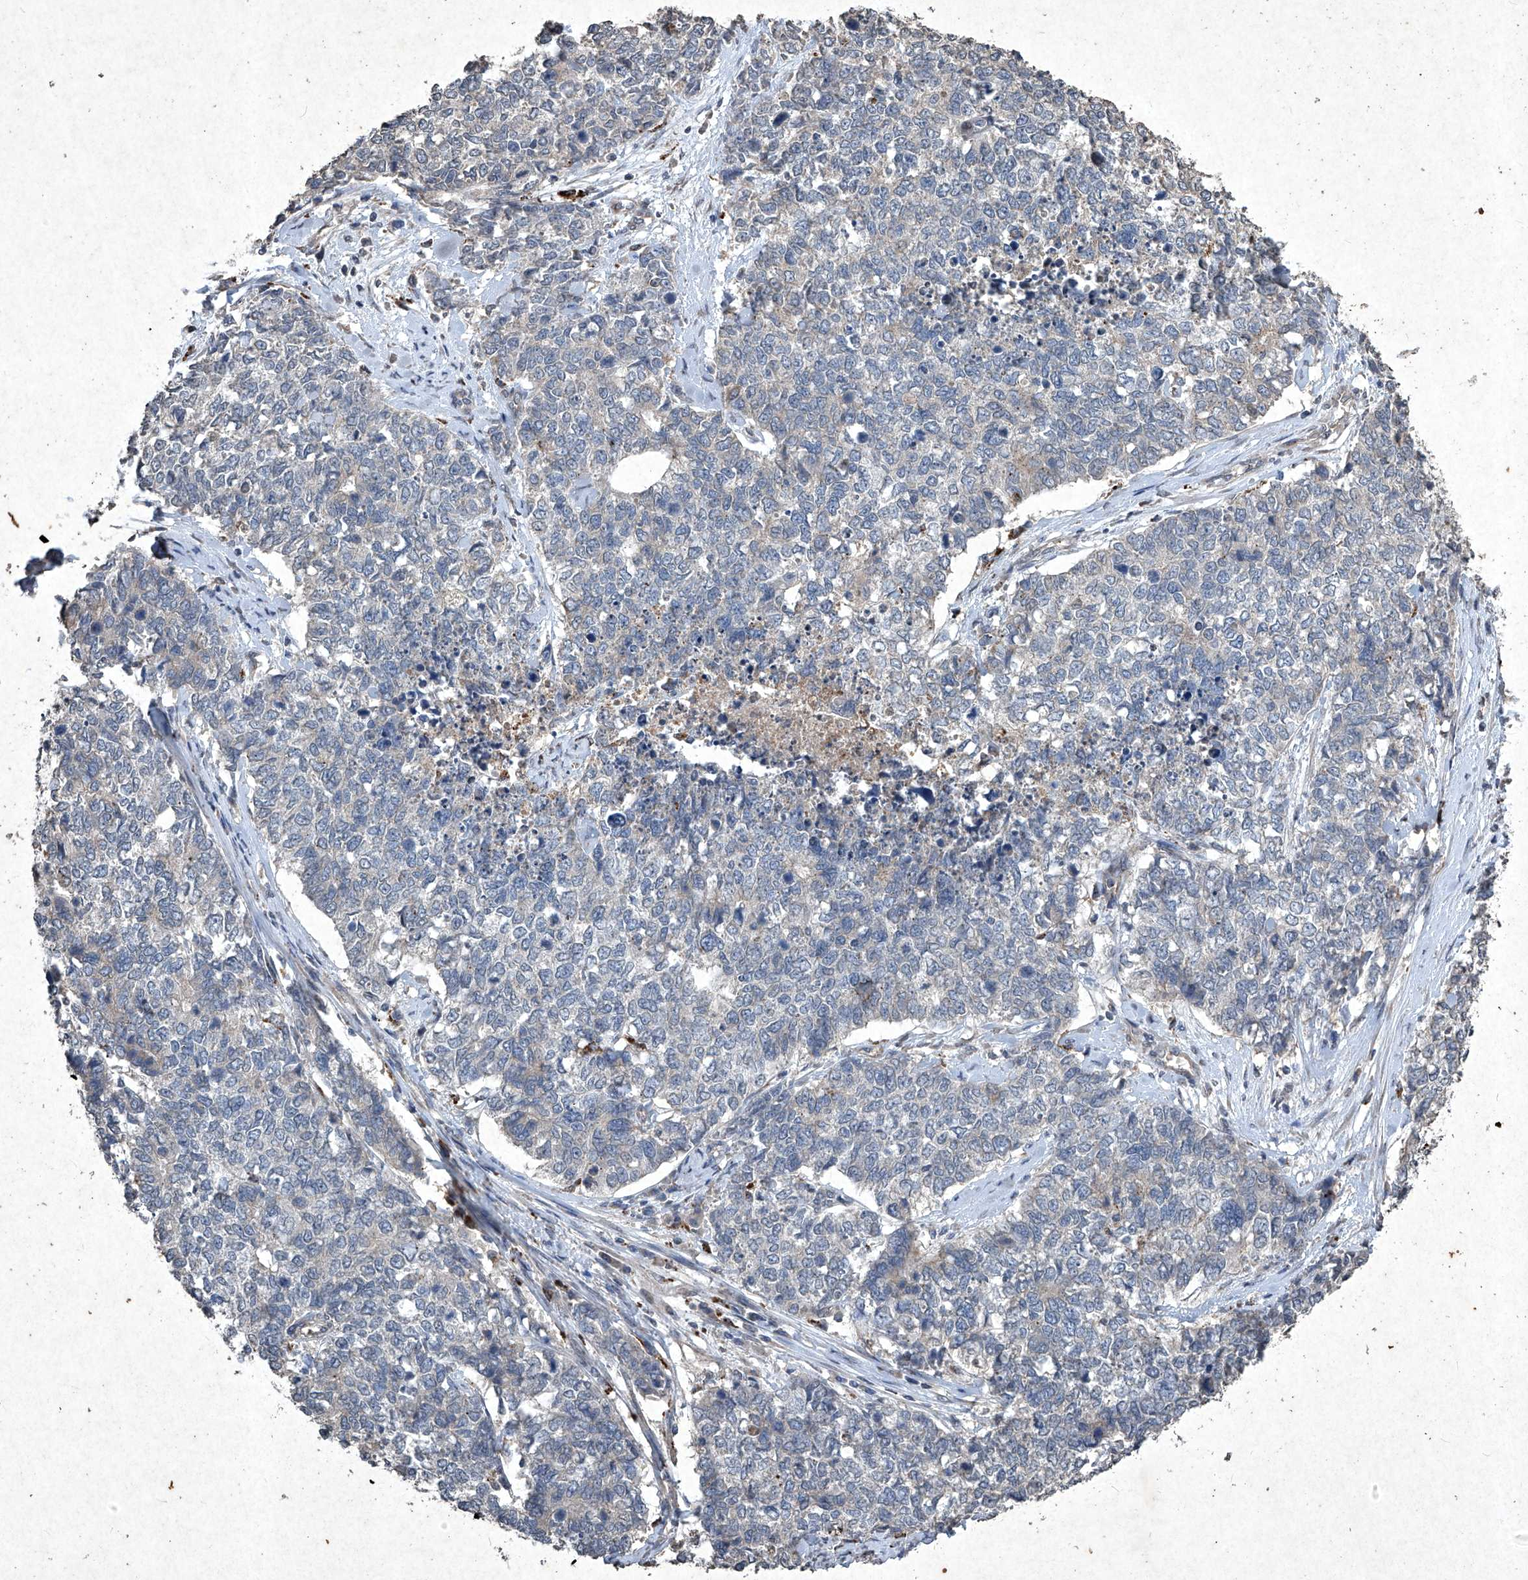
{"staining": {"intensity": "negative", "quantity": "none", "location": "none"}, "tissue": "cervical cancer", "cell_type": "Tumor cells", "image_type": "cancer", "snomed": [{"axis": "morphology", "description": "Squamous cell carcinoma, NOS"}, {"axis": "topography", "description": "Cervix"}], "caption": "A histopathology image of squamous cell carcinoma (cervical) stained for a protein shows no brown staining in tumor cells. (DAB immunohistochemistry (IHC), high magnification).", "gene": "MED16", "patient": {"sex": "female", "age": 63}}